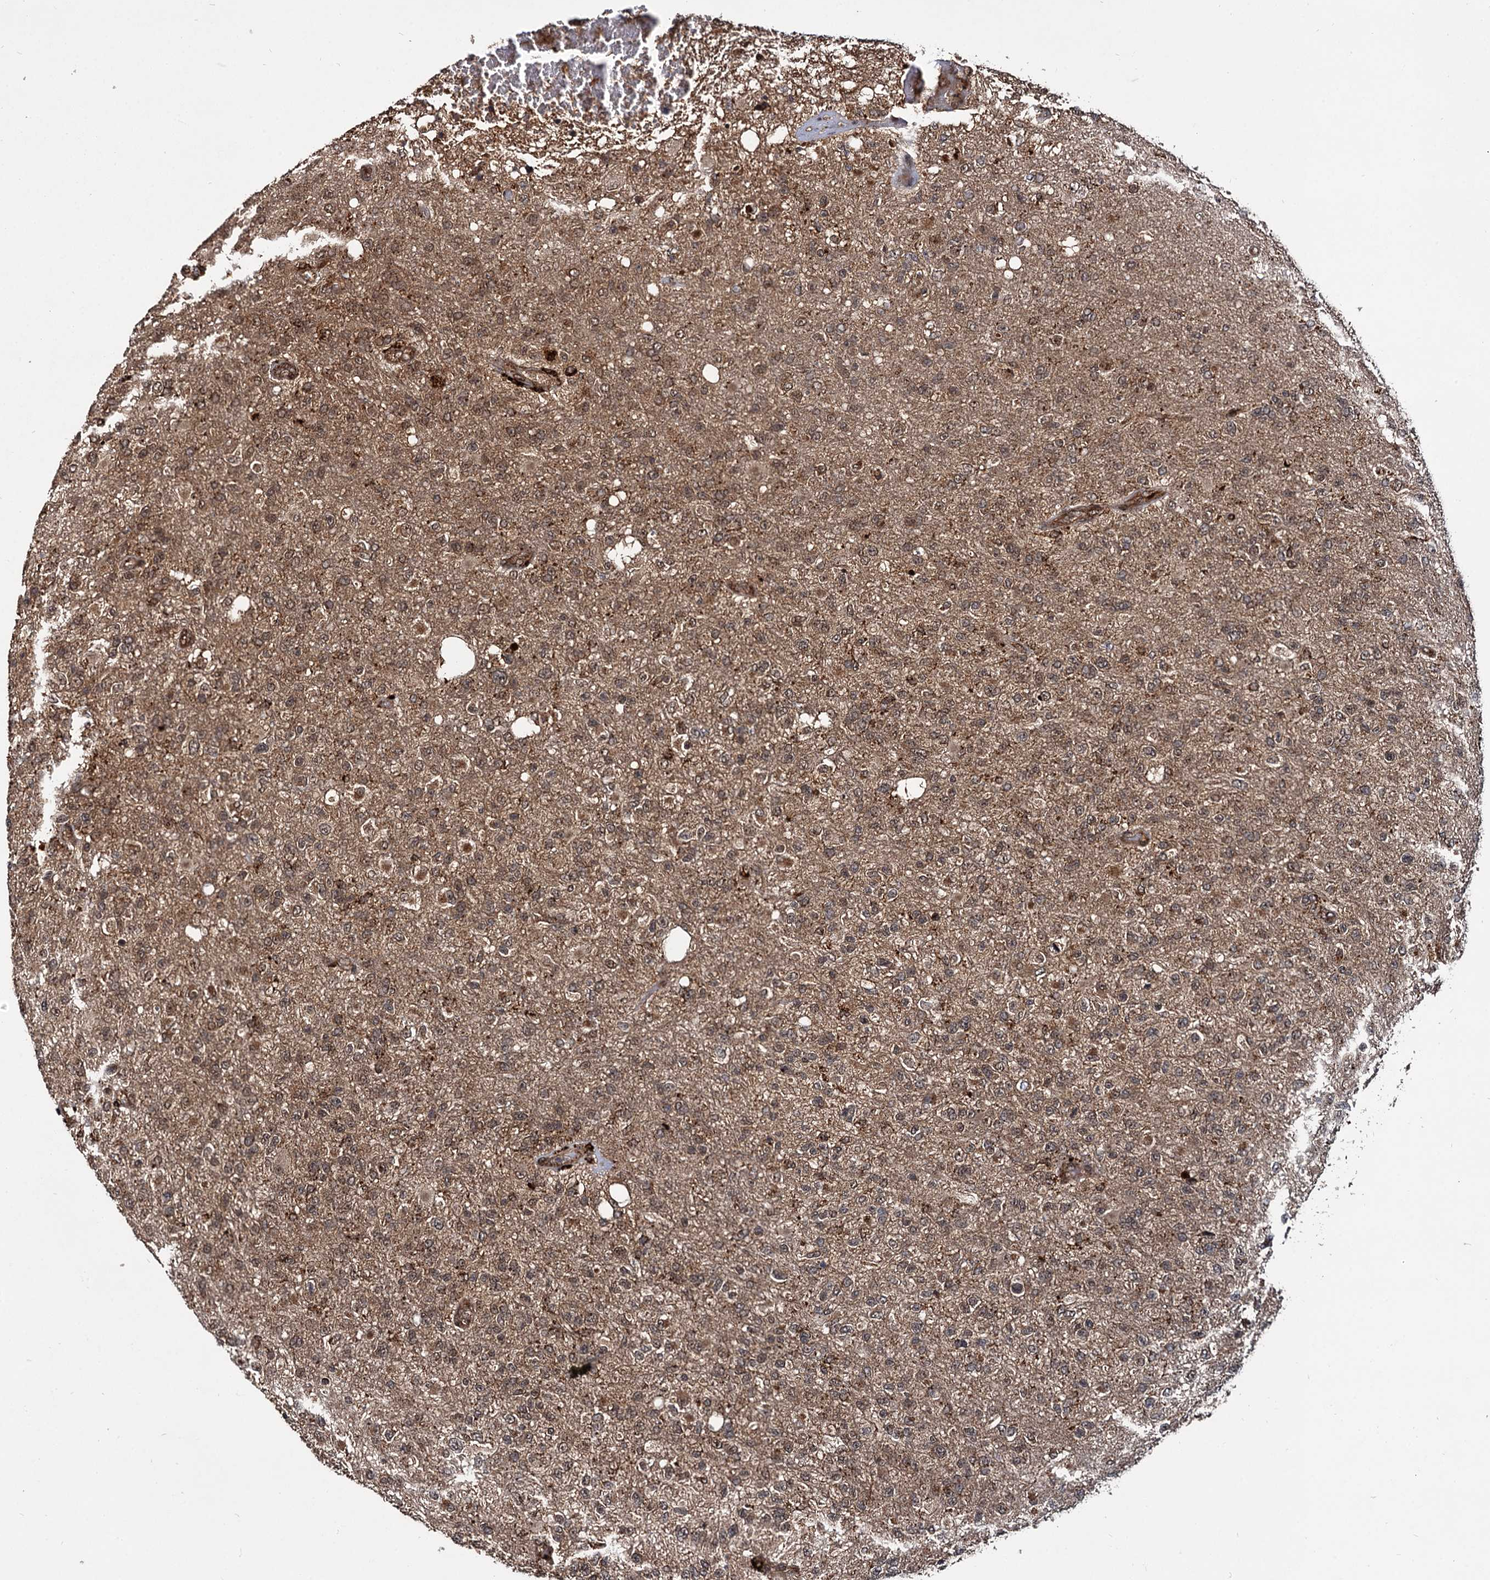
{"staining": {"intensity": "negative", "quantity": "none", "location": "none"}, "tissue": "glioma", "cell_type": "Tumor cells", "image_type": "cancer", "snomed": [{"axis": "morphology", "description": "Glioma, malignant, High grade"}, {"axis": "topography", "description": "Brain"}], "caption": "The photomicrograph exhibits no staining of tumor cells in glioma.", "gene": "CEP192", "patient": {"sex": "female", "age": 74}}